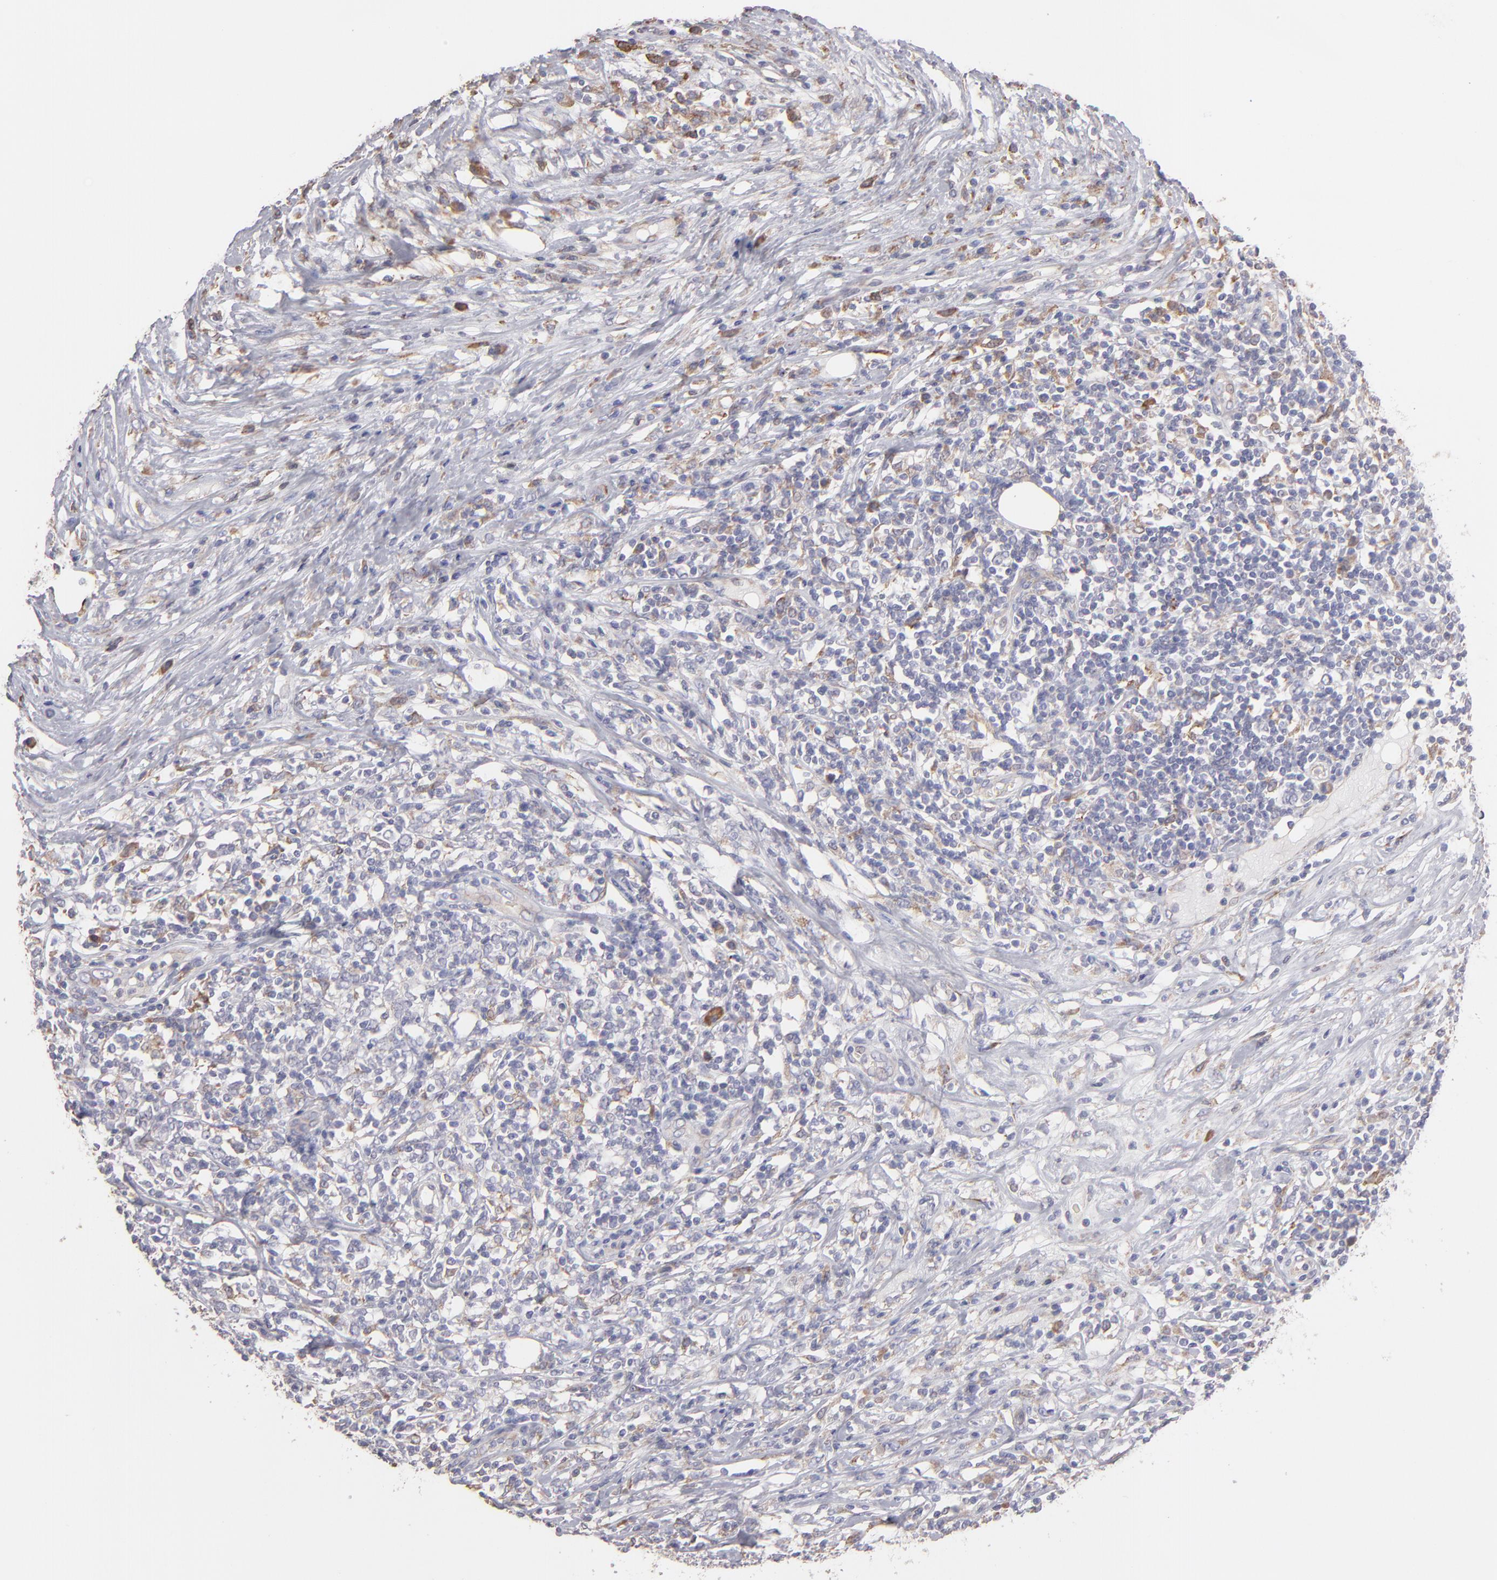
{"staining": {"intensity": "weak", "quantity": "25%-75%", "location": "cytoplasmic/membranous"}, "tissue": "lymphoma", "cell_type": "Tumor cells", "image_type": "cancer", "snomed": [{"axis": "morphology", "description": "Malignant lymphoma, non-Hodgkin's type, High grade"}, {"axis": "topography", "description": "Lymph node"}], "caption": "There is low levels of weak cytoplasmic/membranous positivity in tumor cells of lymphoma, as demonstrated by immunohistochemical staining (brown color).", "gene": "CALR", "patient": {"sex": "female", "age": 84}}